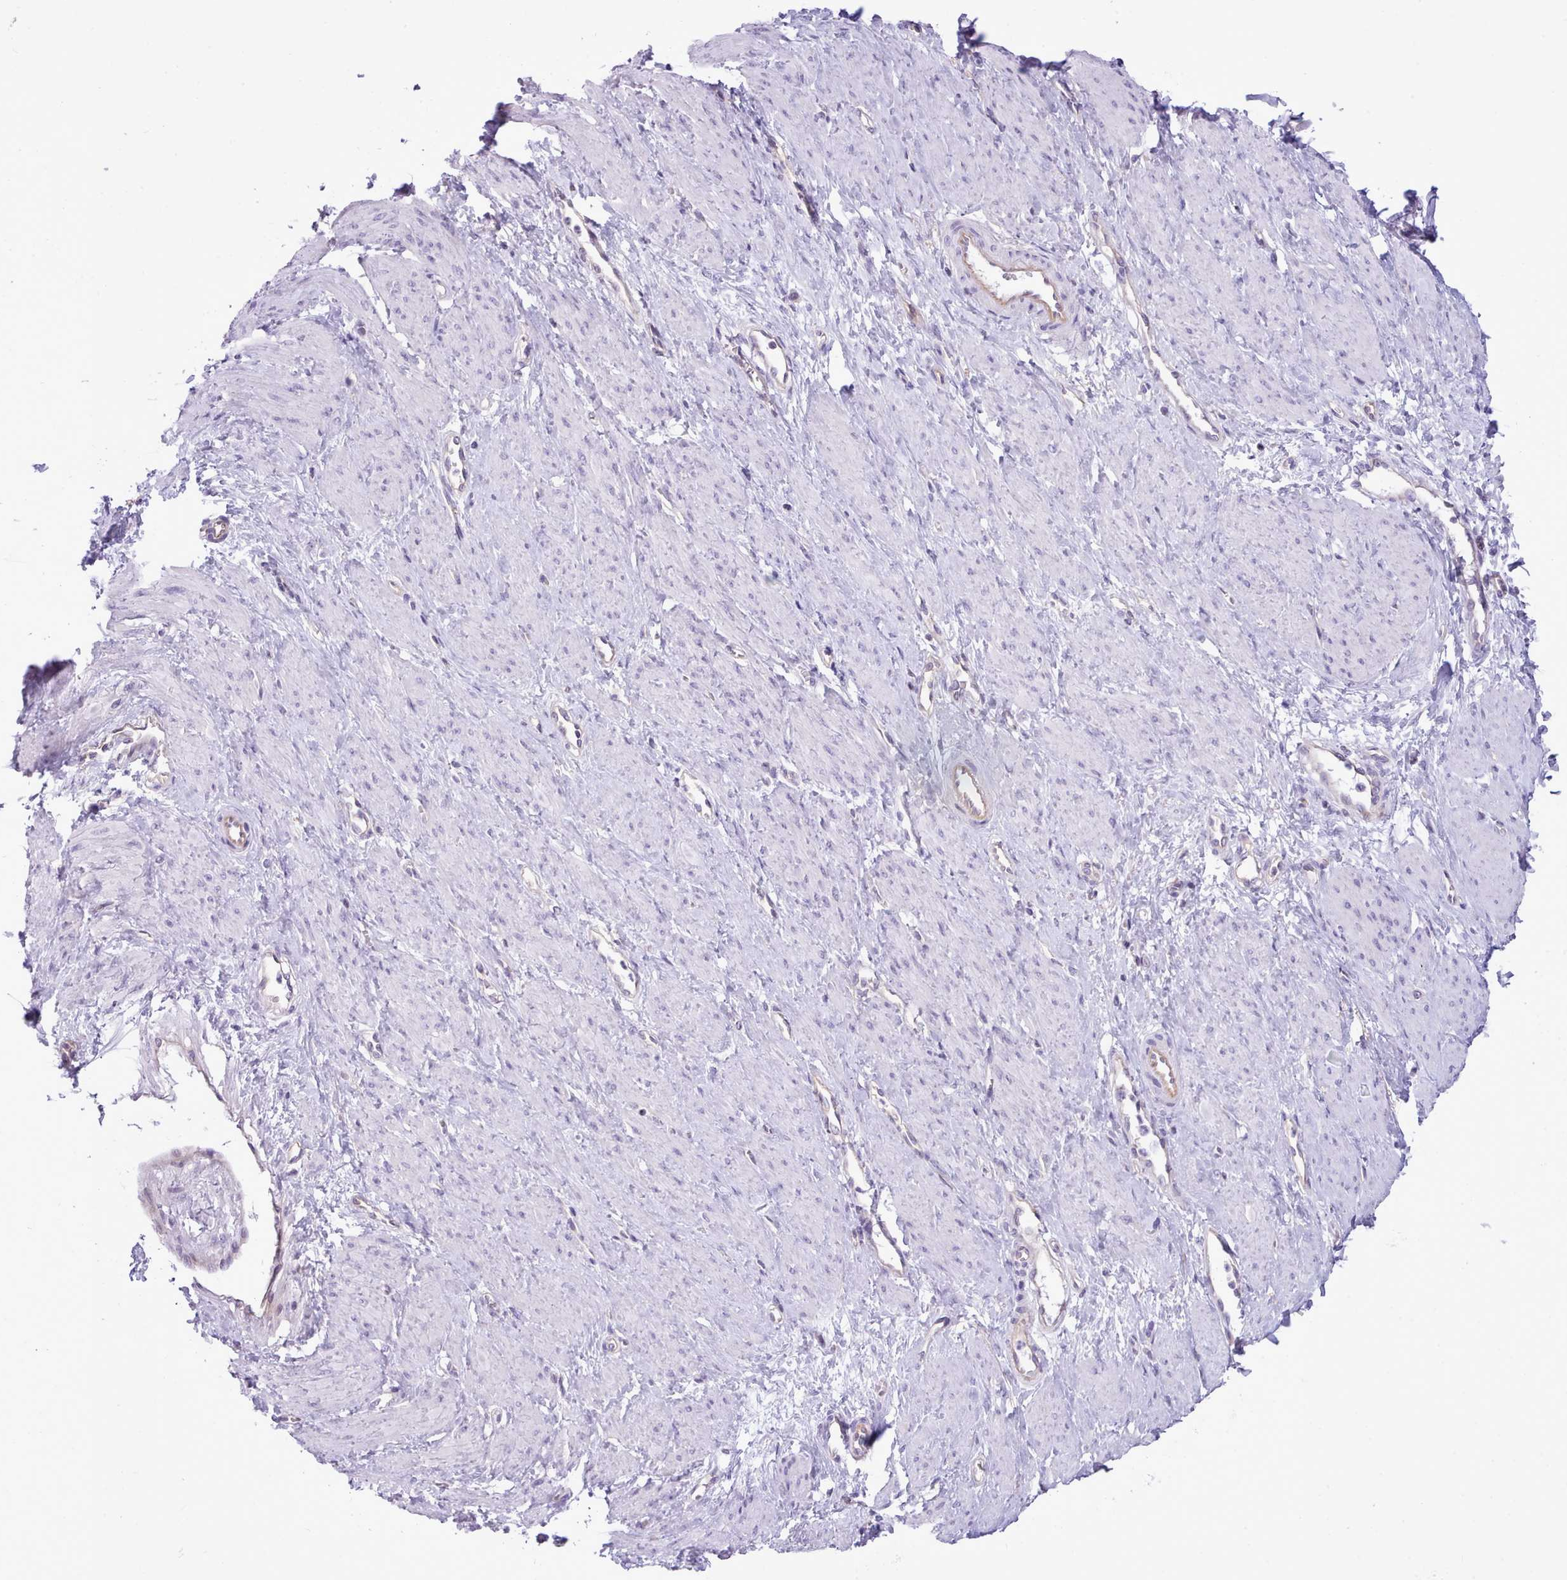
{"staining": {"intensity": "negative", "quantity": "none", "location": "none"}, "tissue": "smooth muscle", "cell_type": "Smooth muscle cells", "image_type": "normal", "snomed": [{"axis": "morphology", "description": "Normal tissue, NOS"}, {"axis": "topography", "description": "Smooth muscle"}, {"axis": "topography", "description": "Uterus"}], "caption": "Immunohistochemical staining of benign smooth muscle demonstrates no significant positivity in smooth muscle cells.", "gene": "CYP2A13", "patient": {"sex": "female", "age": 39}}